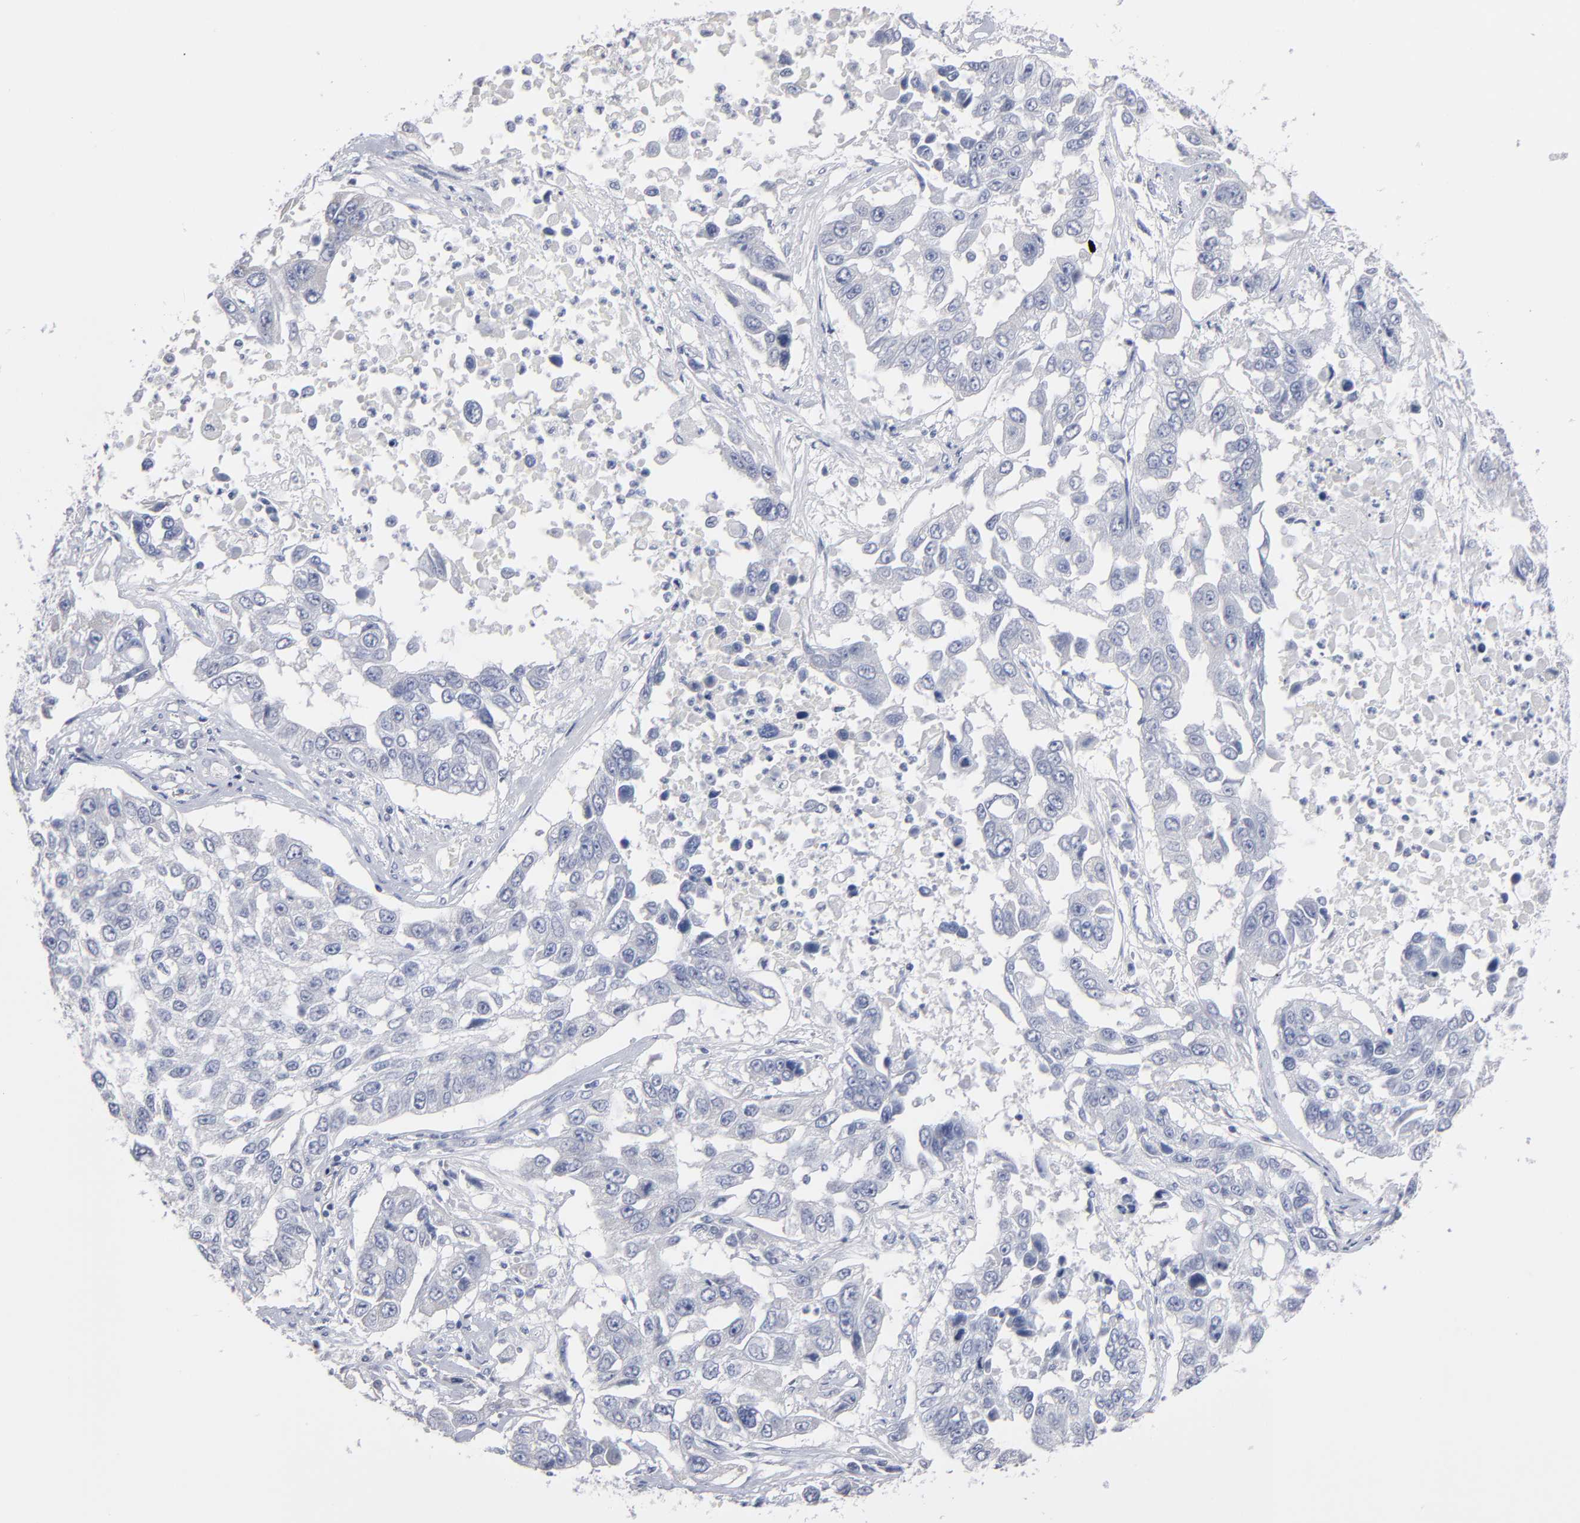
{"staining": {"intensity": "negative", "quantity": "none", "location": "none"}, "tissue": "lung cancer", "cell_type": "Tumor cells", "image_type": "cancer", "snomed": [{"axis": "morphology", "description": "Squamous cell carcinoma, NOS"}, {"axis": "topography", "description": "Lung"}], "caption": "This is an IHC micrograph of human lung cancer (squamous cell carcinoma). There is no staining in tumor cells.", "gene": "RPH3A", "patient": {"sex": "male", "age": 71}}